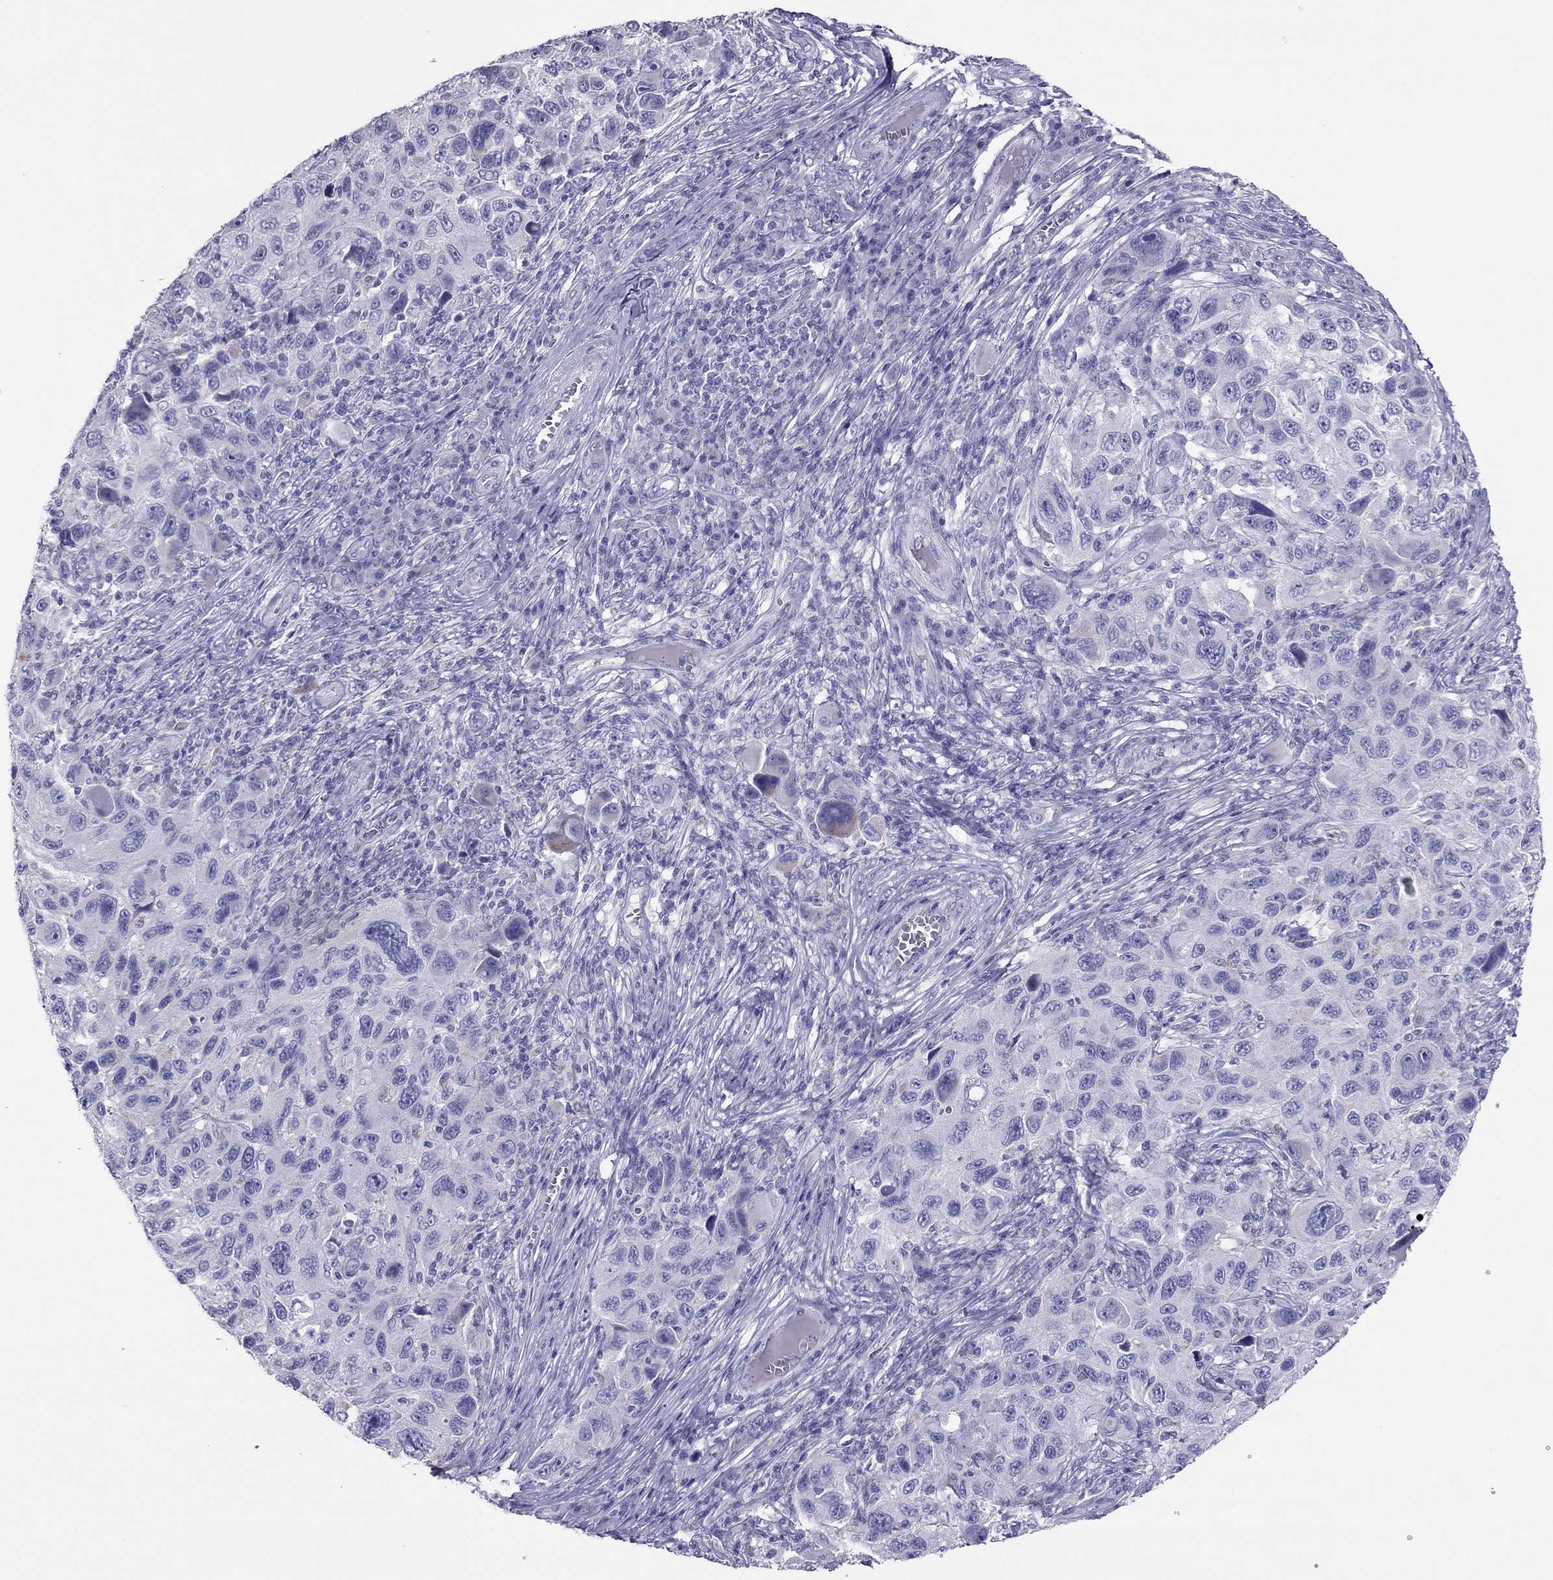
{"staining": {"intensity": "negative", "quantity": "none", "location": "none"}, "tissue": "melanoma", "cell_type": "Tumor cells", "image_type": "cancer", "snomed": [{"axis": "morphology", "description": "Malignant melanoma, NOS"}, {"axis": "topography", "description": "Skin"}], "caption": "Immunohistochemical staining of human malignant melanoma shows no significant expression in tumor cells.", "gene": "MAEL", "patient": {"sex": "male", "age": 53}}